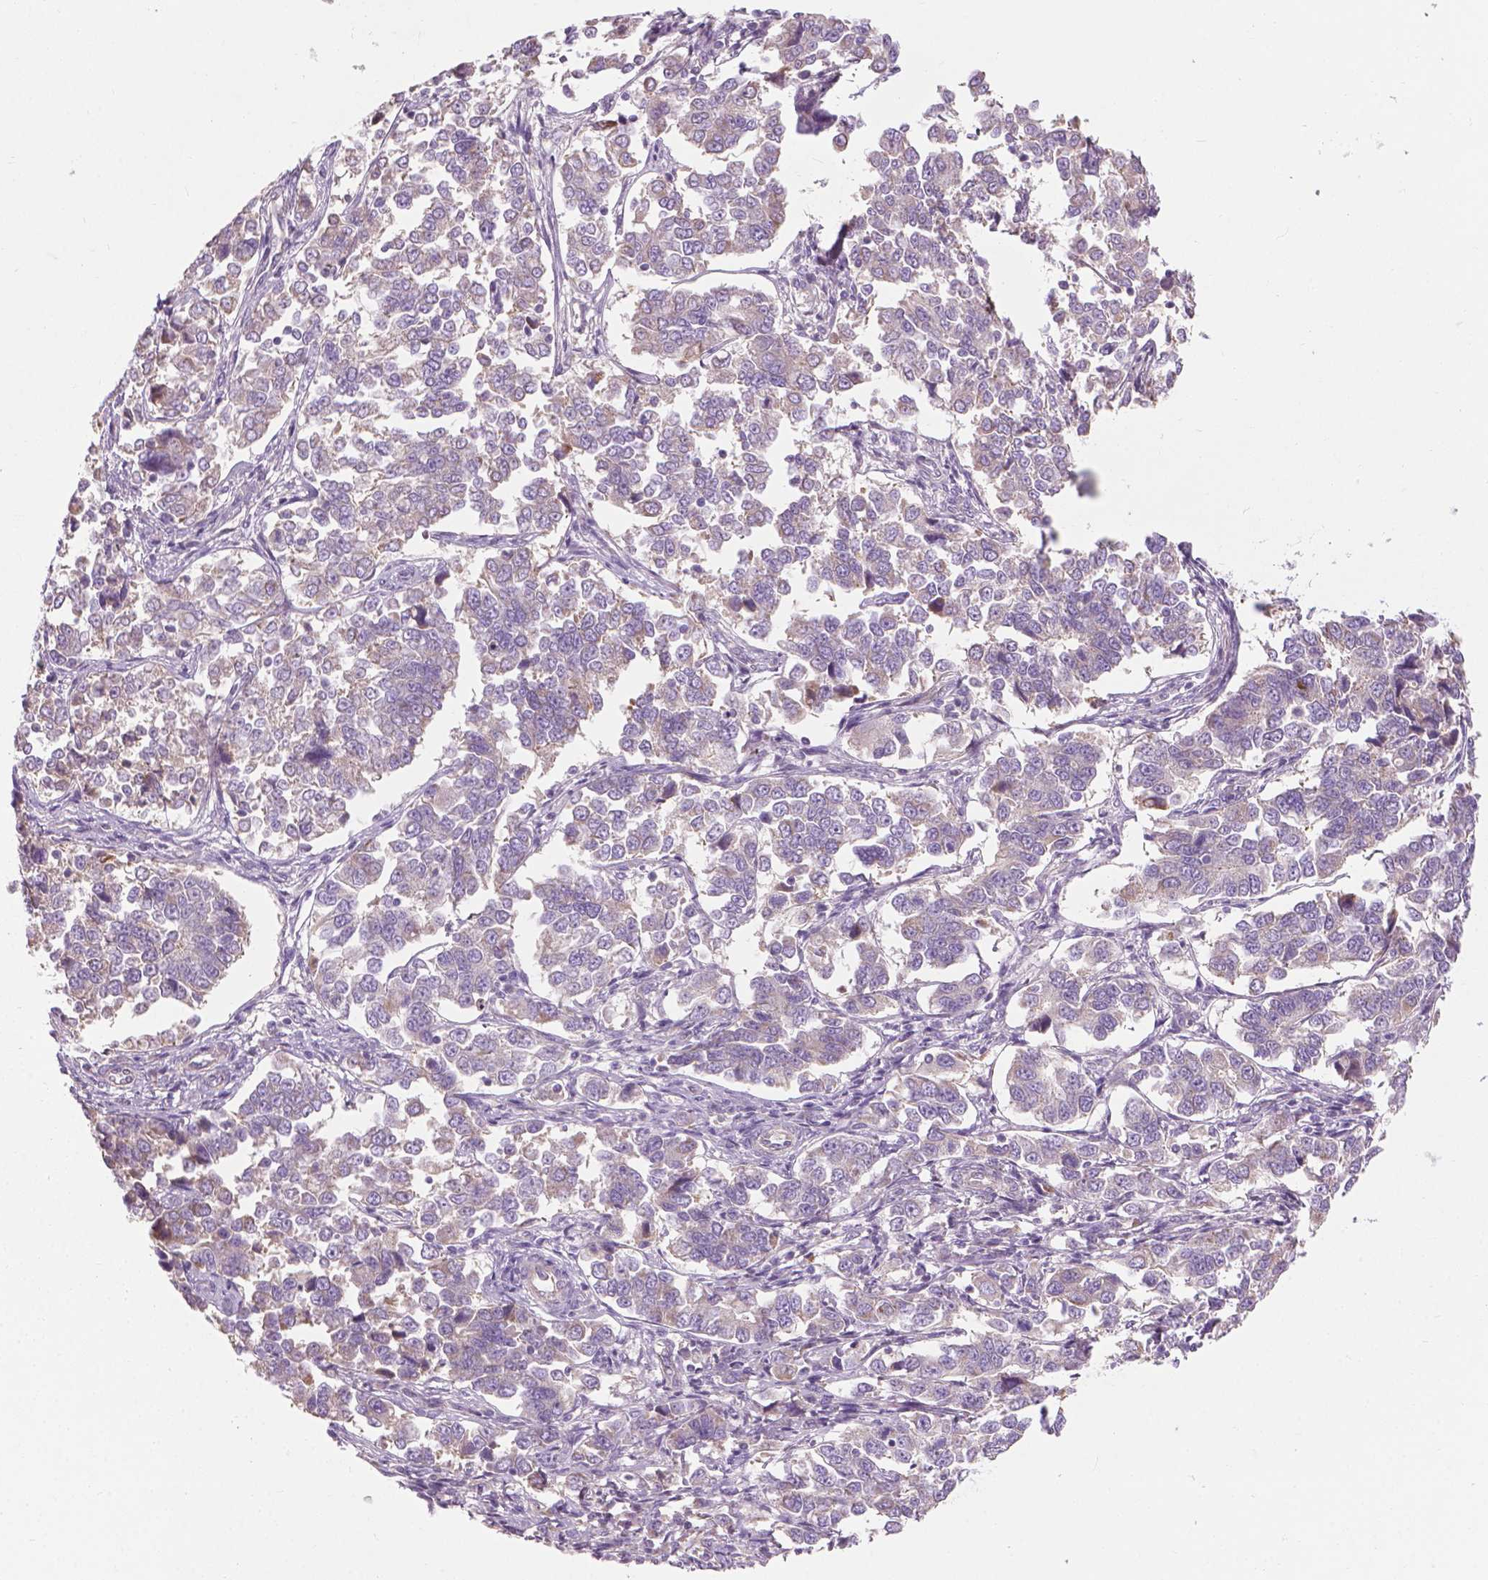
{"staining": {"intensity": "moderate", "quantity": "<25%", "location": "cytoplasmic/membranous"}, "tissue": "endometrial cancer", "cell_type": "Tumor cells", "image_type": "cancer", "snomed": [{"axis": "morphology", "description": "Adenocarcinoma, NOS"}, {"axis": "topography", "description": "Endometrium"}], "caption": "Immunohistochemistry (IHC) of human endometrial cancer demonstrates low levels of moderate cytoplasmic/membranous positivity in about <25% of tumor cells.", "gene": "RIIAD1", "patient": {"sex": "female", "age": 43}}